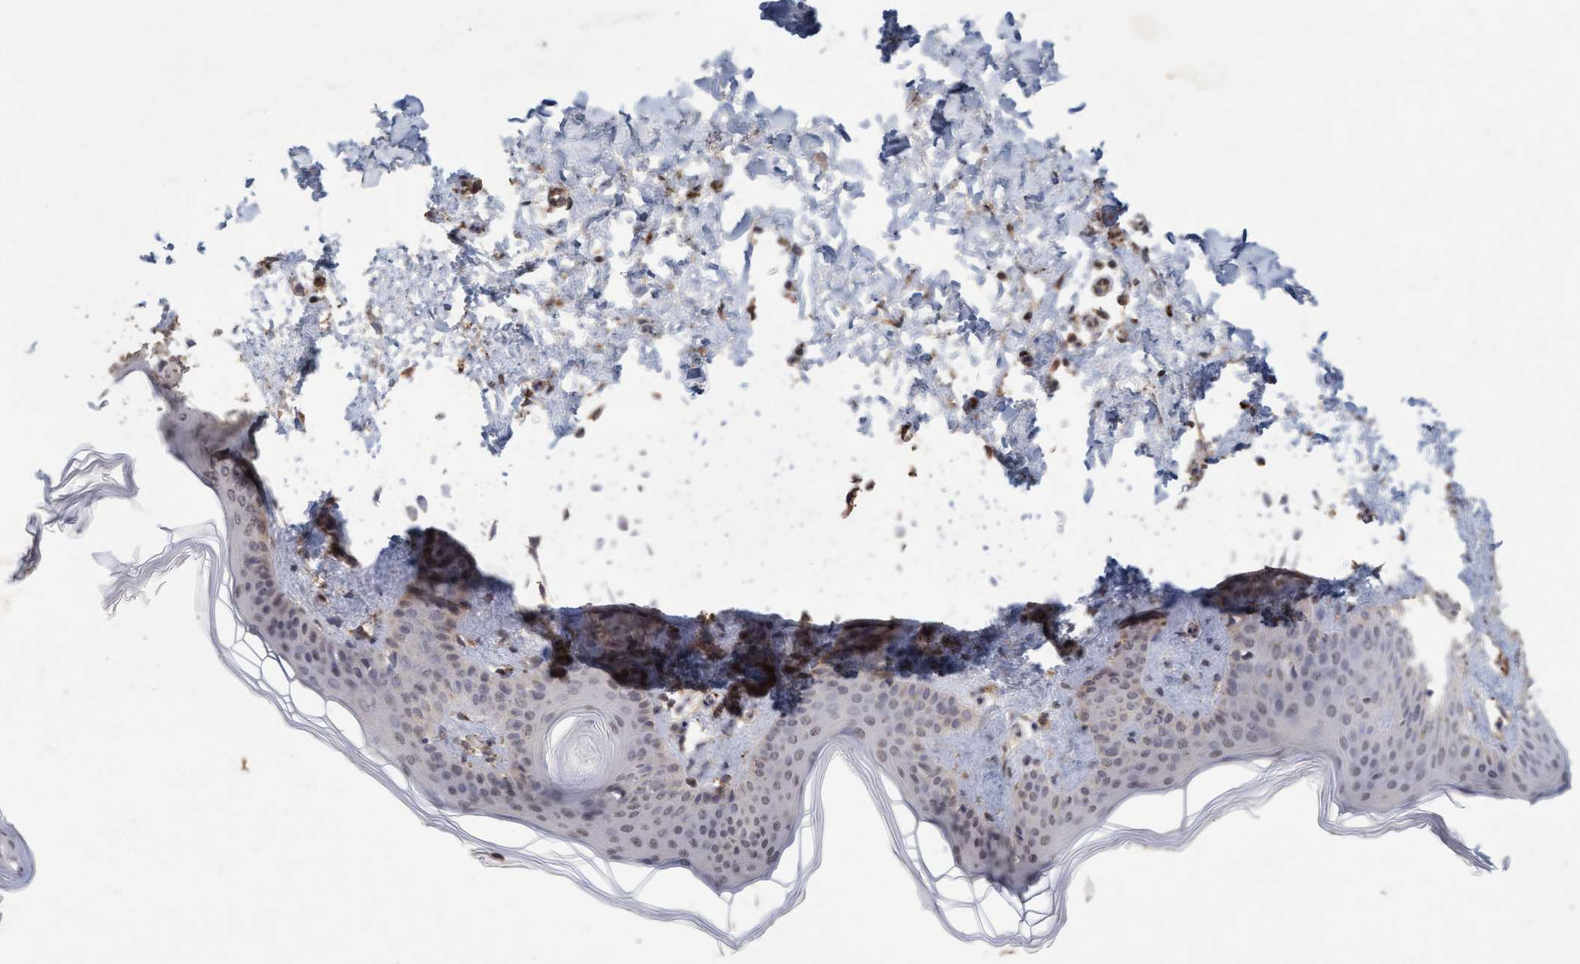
{"staining": {"intensity": "moderate", "quantity": ">75%", "location": "cytoplasmic/membranous"}, "tissue": "skin", "cell_type": "Fibroblasts", "image_type": "normal", "snomed": [{"axis": "morphology", "description": "Normal tissue, NOS"}, {"axis": "topography", "description": "Skin"}], "caption": "Immunohistochemical staining of benign human skin demonstrates >75% levels of moderate cytoplasmic/membranous protein positivity in approximately >75% of fibroblasts. Using DAB (brown) and hematoxylin (blue) stains, captured at high magnification using brightfield microscopy.", "gene": "VSIG8", "patient": {"sex": "female", "age": 17}}